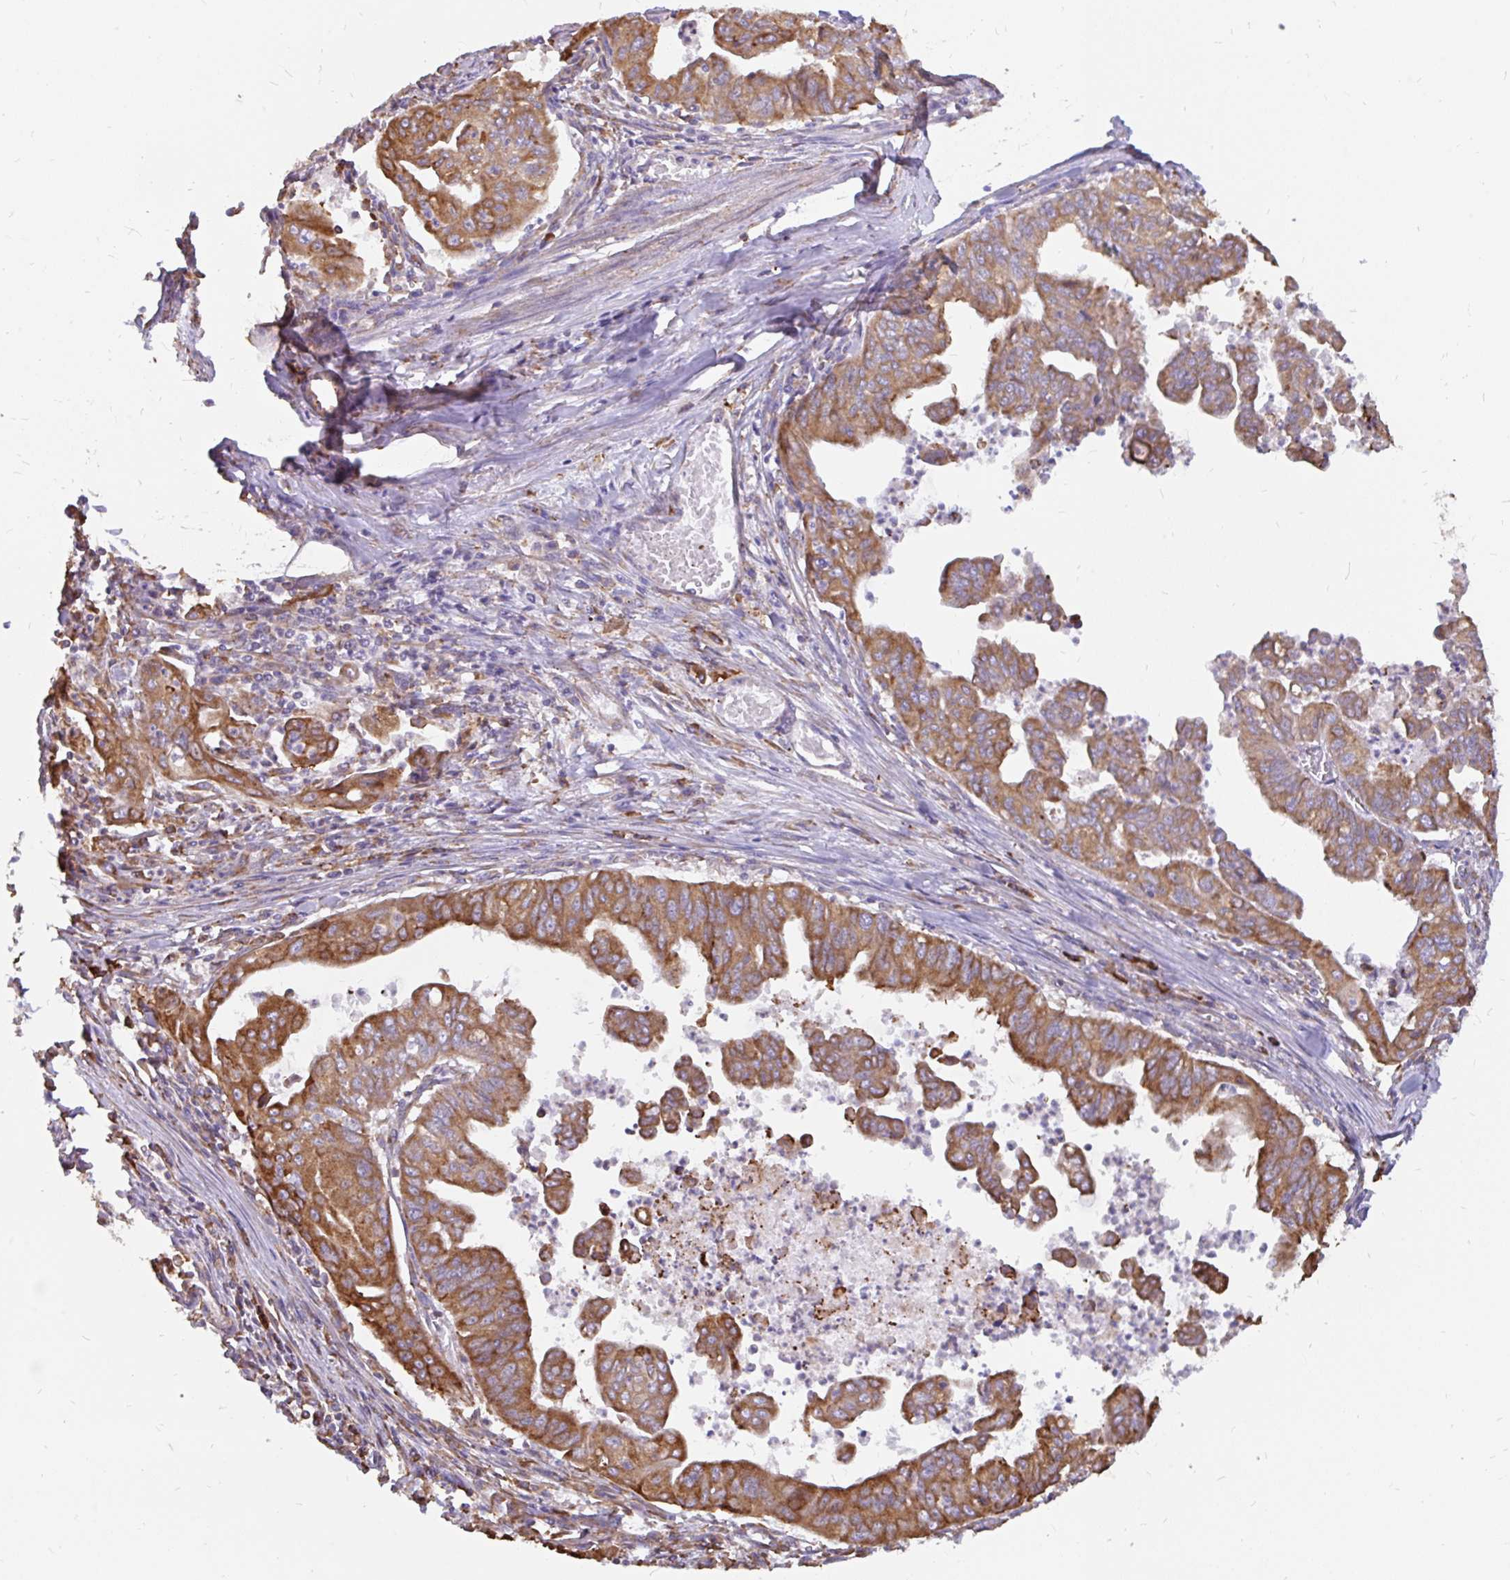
{"staining": {"intensity": "moderate", "quantity": ">75%", "location": "cytoplasmic/membranous"}, "tissue": "stomach cancer", "cell_type": "Tumor cells", "image_type": "cancer", "snomed": [{"axis": "morphology", "description": "Adenocarcinoma, NOS"}, {"axis": "topography", "description": "Stomach, upper"}], "caption": "This is a photomicrograph of immunohistochemistry staining of stomach cancer, which shows moderate positivity in the cytoplasmic/membranous of tumor cells.", "gene": "EML5", "patient": {"sex": "male", "age": 80}}